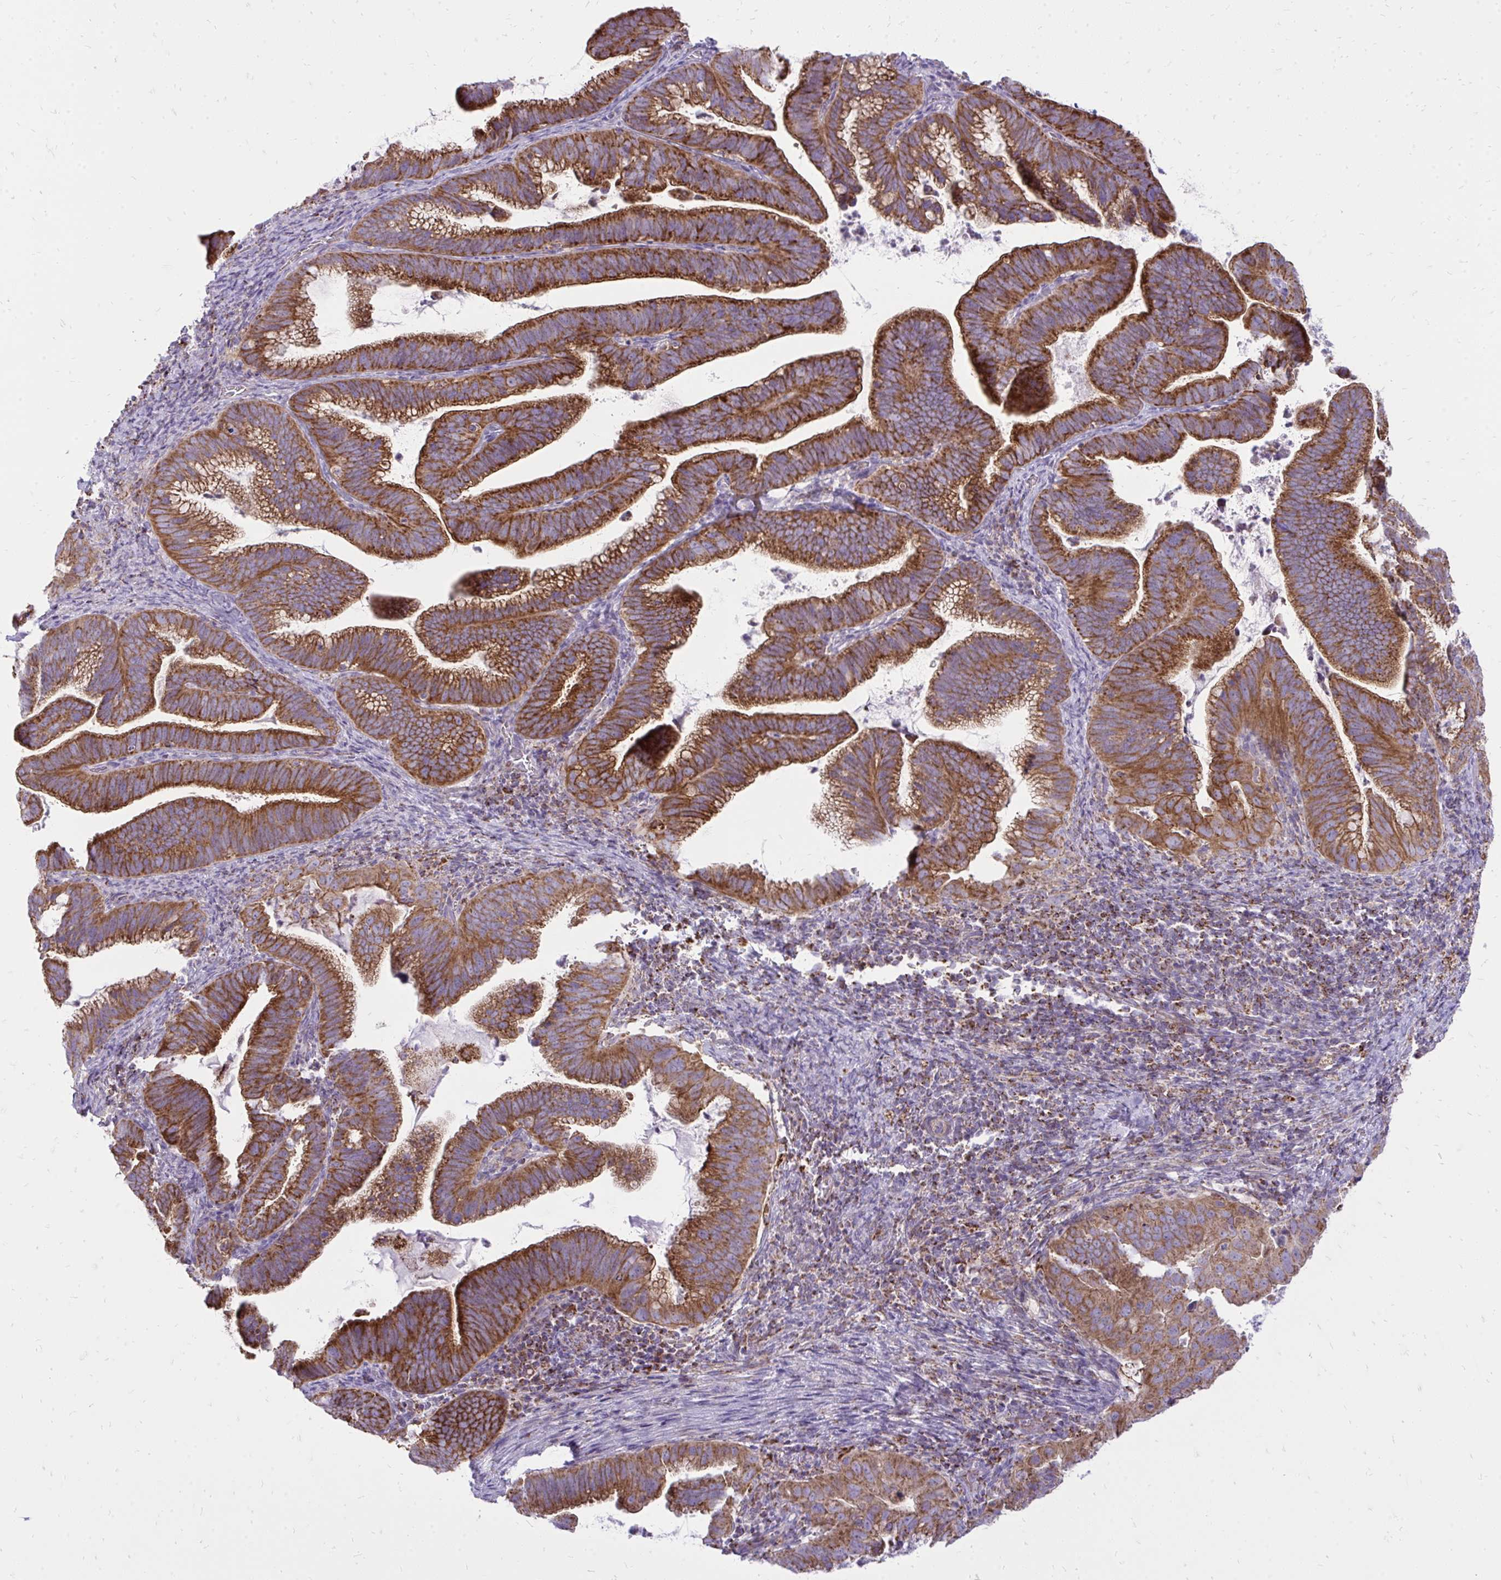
{"staining": {"intensity": "strong", "quantity": ">75%", "location": "cytoplasmic/membranous"}, "tissue": "cervical cancer", "cell_type": "Tumor cells", "image_type": "cancer", "snomed": [{"axis": "morphology", "description": "Adenocarcinoma, NOS"}, {"axis": "topography", "description": "Cervix"}], "caption": "A high amount of strong cytoplasmic/membranous positivity is seen in about >75% of tumor cells in cervical cancer (adenocarcinoma) tissue. (Brightfield microscopy of DAB IHC at high magnification).", "gene": "SPTBN2", "patient": {"sex": "female", "age": 61}}